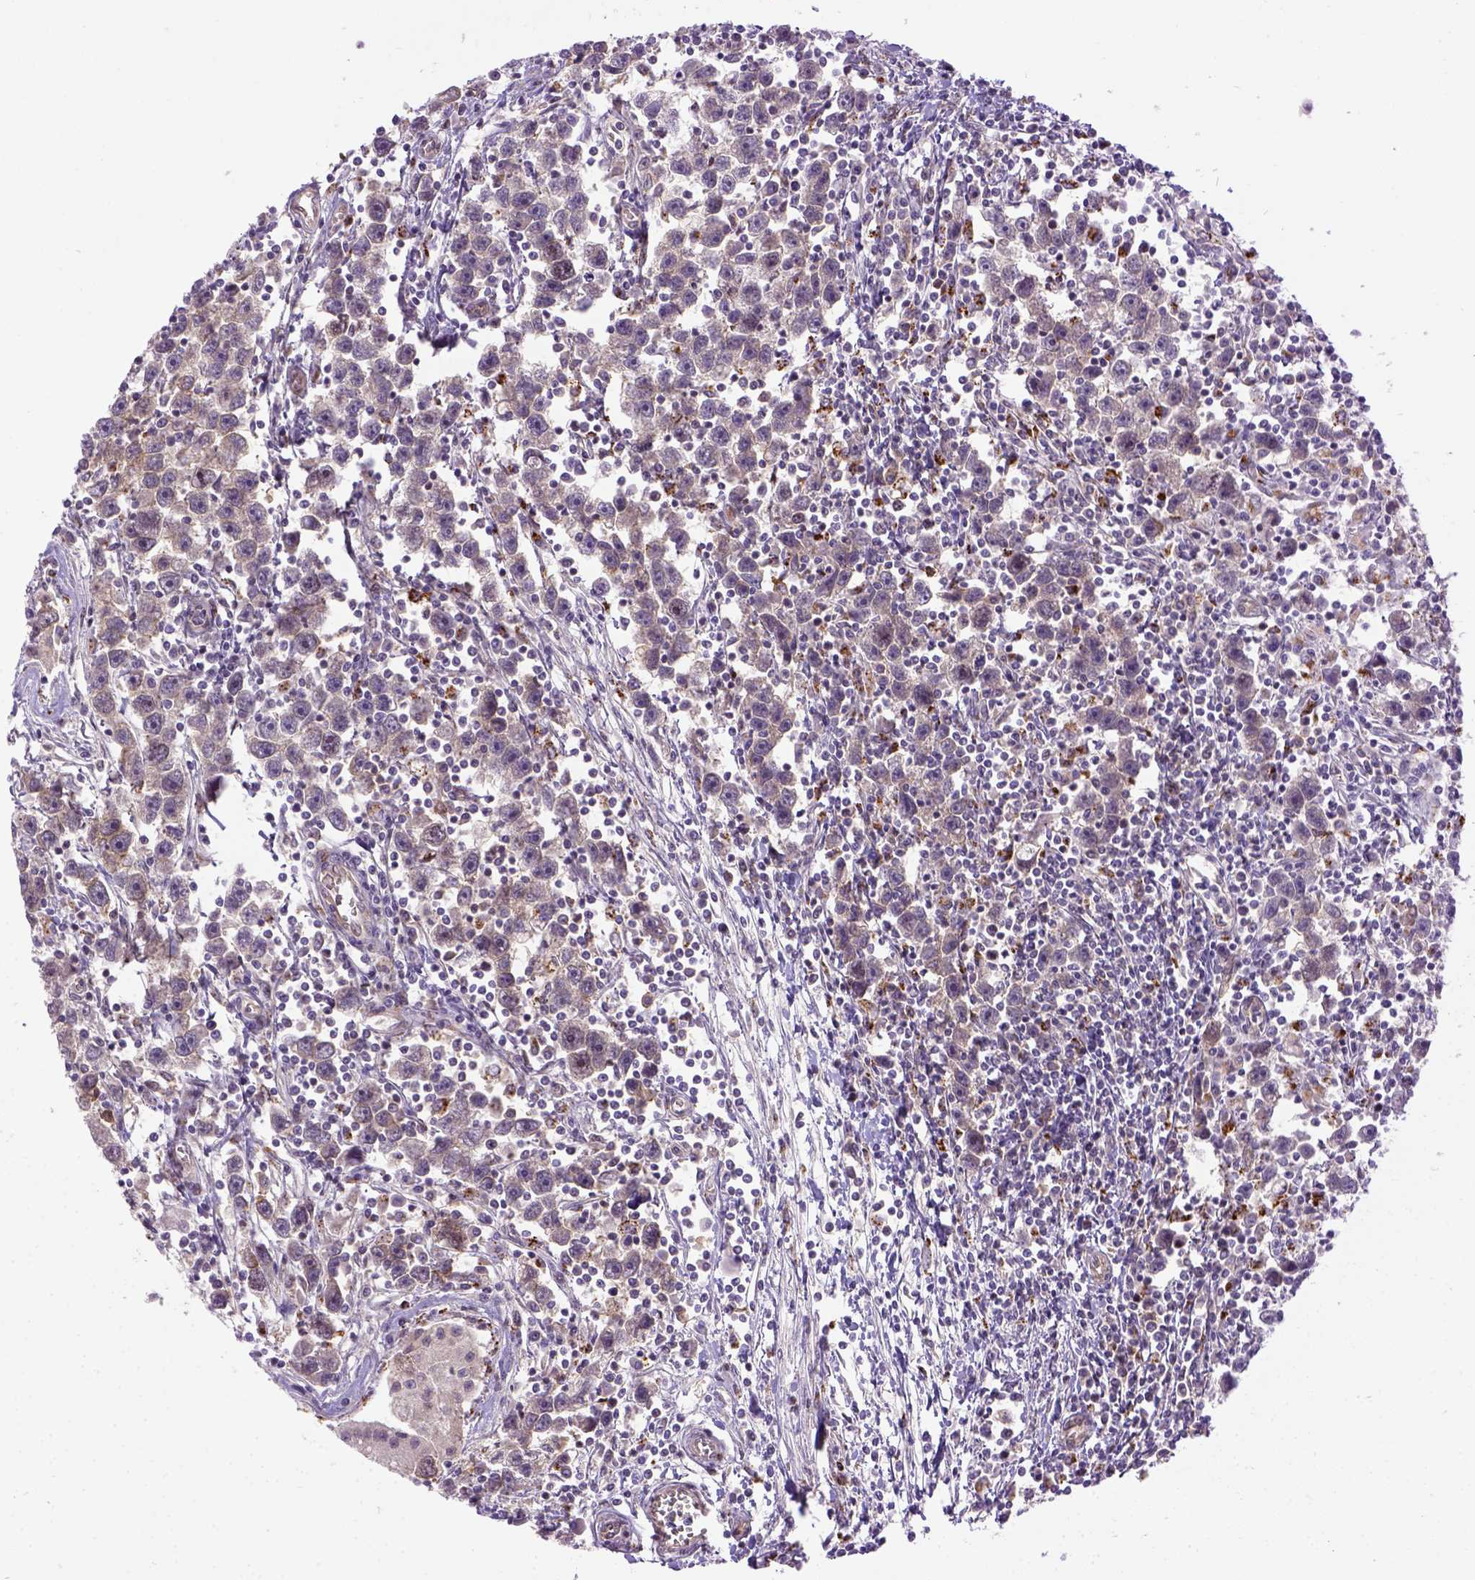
{"staining": {"intensity": "weak", "quantity": "<25%", "location": "cytoplasmic/membranous"}, "tissue": "testis cancer", "cell_type": "Tumor cells", "image_type": "cancer", "snomed": [{"axis": "morphology", "description": "Seminoma, NOS"}, {"axis": "topography", "description": "Testis"}], "caption": "Tumor cells are negative for protein expression in human seminoma (testis).", "gene": "KAZN", "patient": {"sex": "male", "age": 30}}